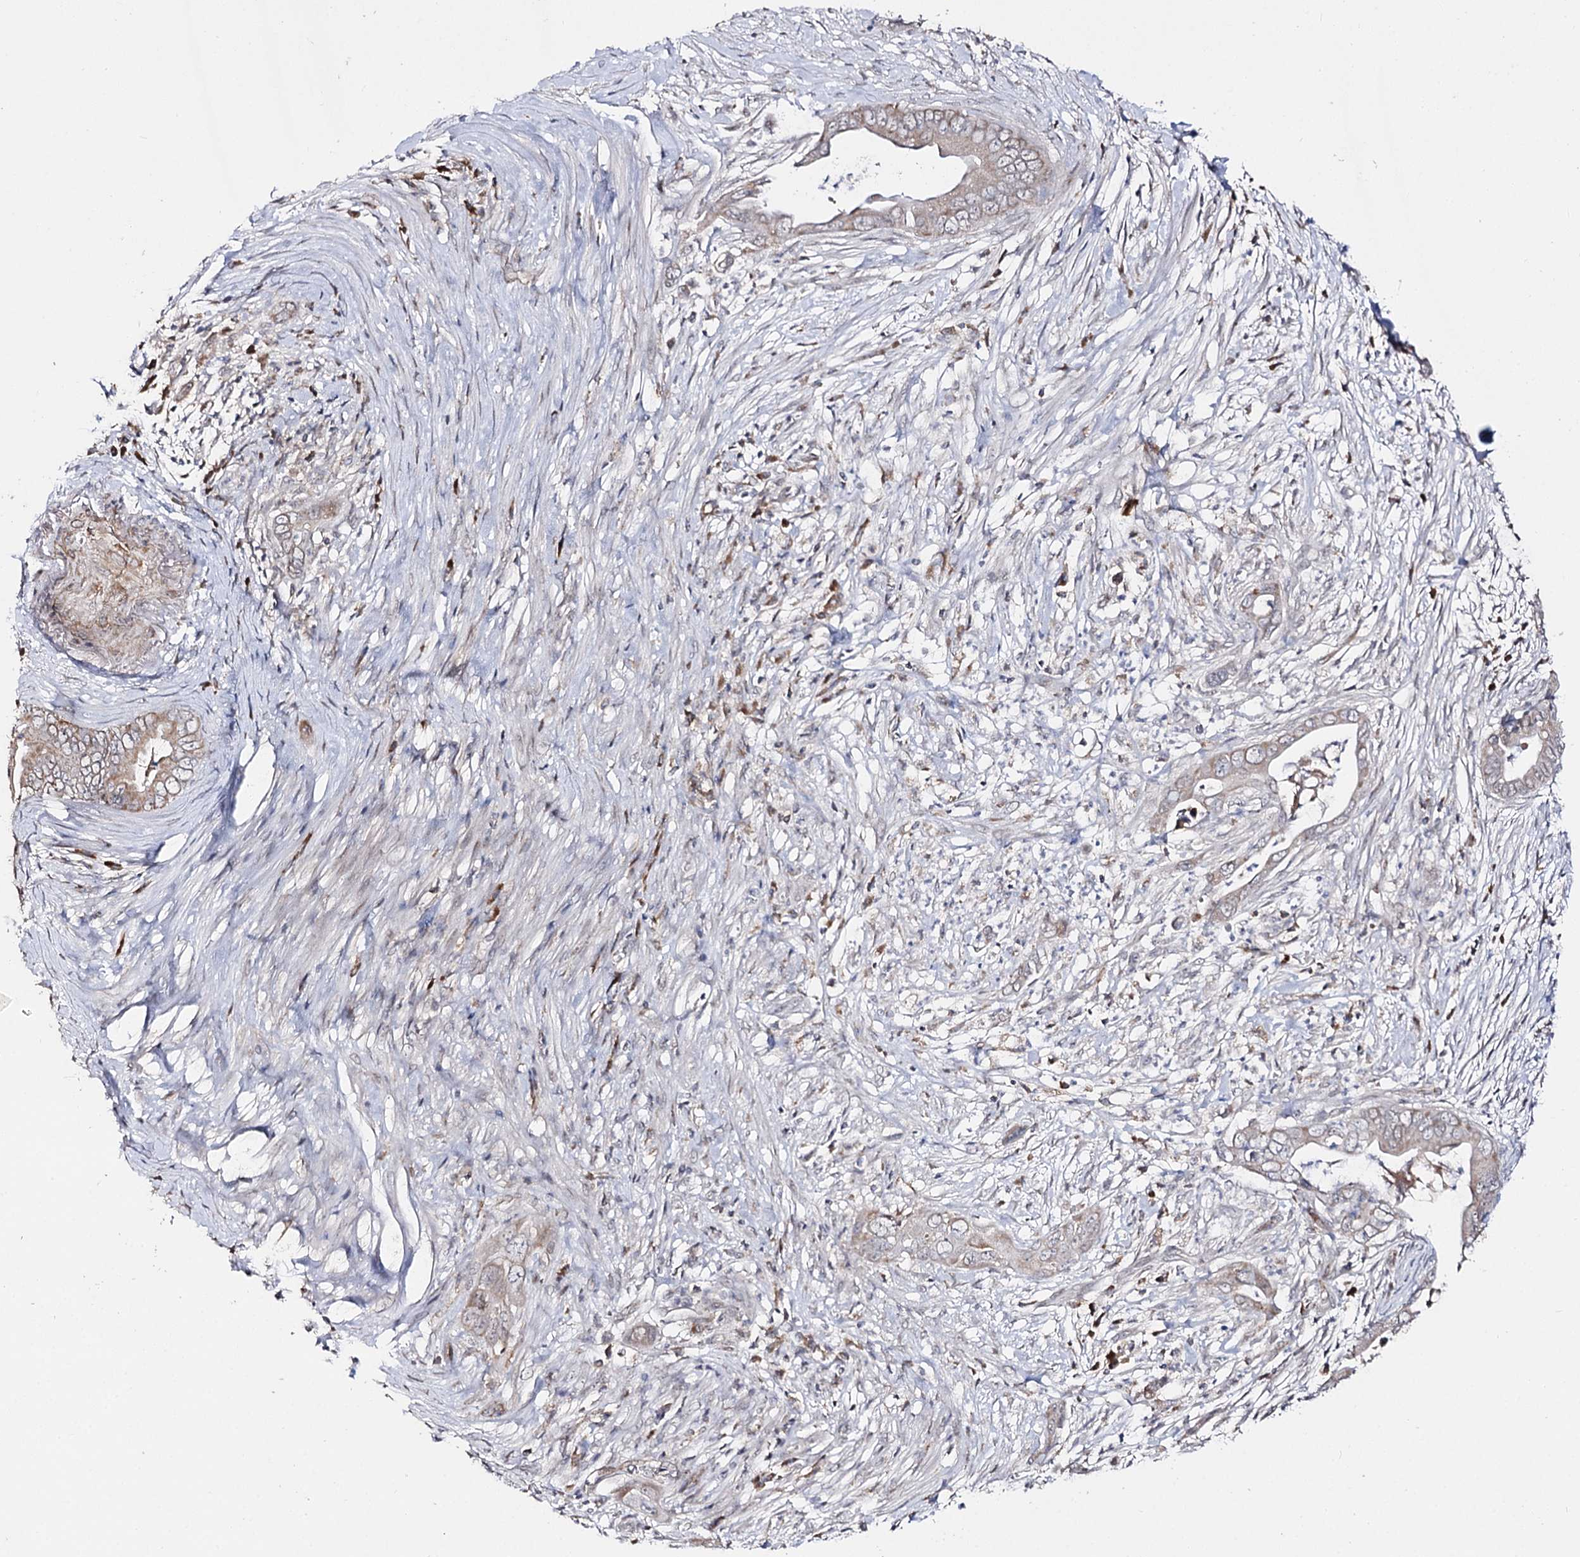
{"staining": {"intensity": "weak", "quantity": "<25%", "location": "cytoplasmic/membranous"}, "tissue": "pancreatic cancer", "cell_type": "Tumor cells", "image_type": "cancer", "snomed": [{"axis": "morphology", "description": "Adenocarcinoma, NOS"}, {"axis": "topography", "description": "Pancreas"}], "caption": "An image of human pancreatic cancer (adenocarcinoma) is negative for staining in tumor cells. (Brightfield microscopy of DAB (3,3'-diaminobenzidine) IHC at high magnification).", "gene": "CBR4", "patient": {"sex": "male", "age": 75}}